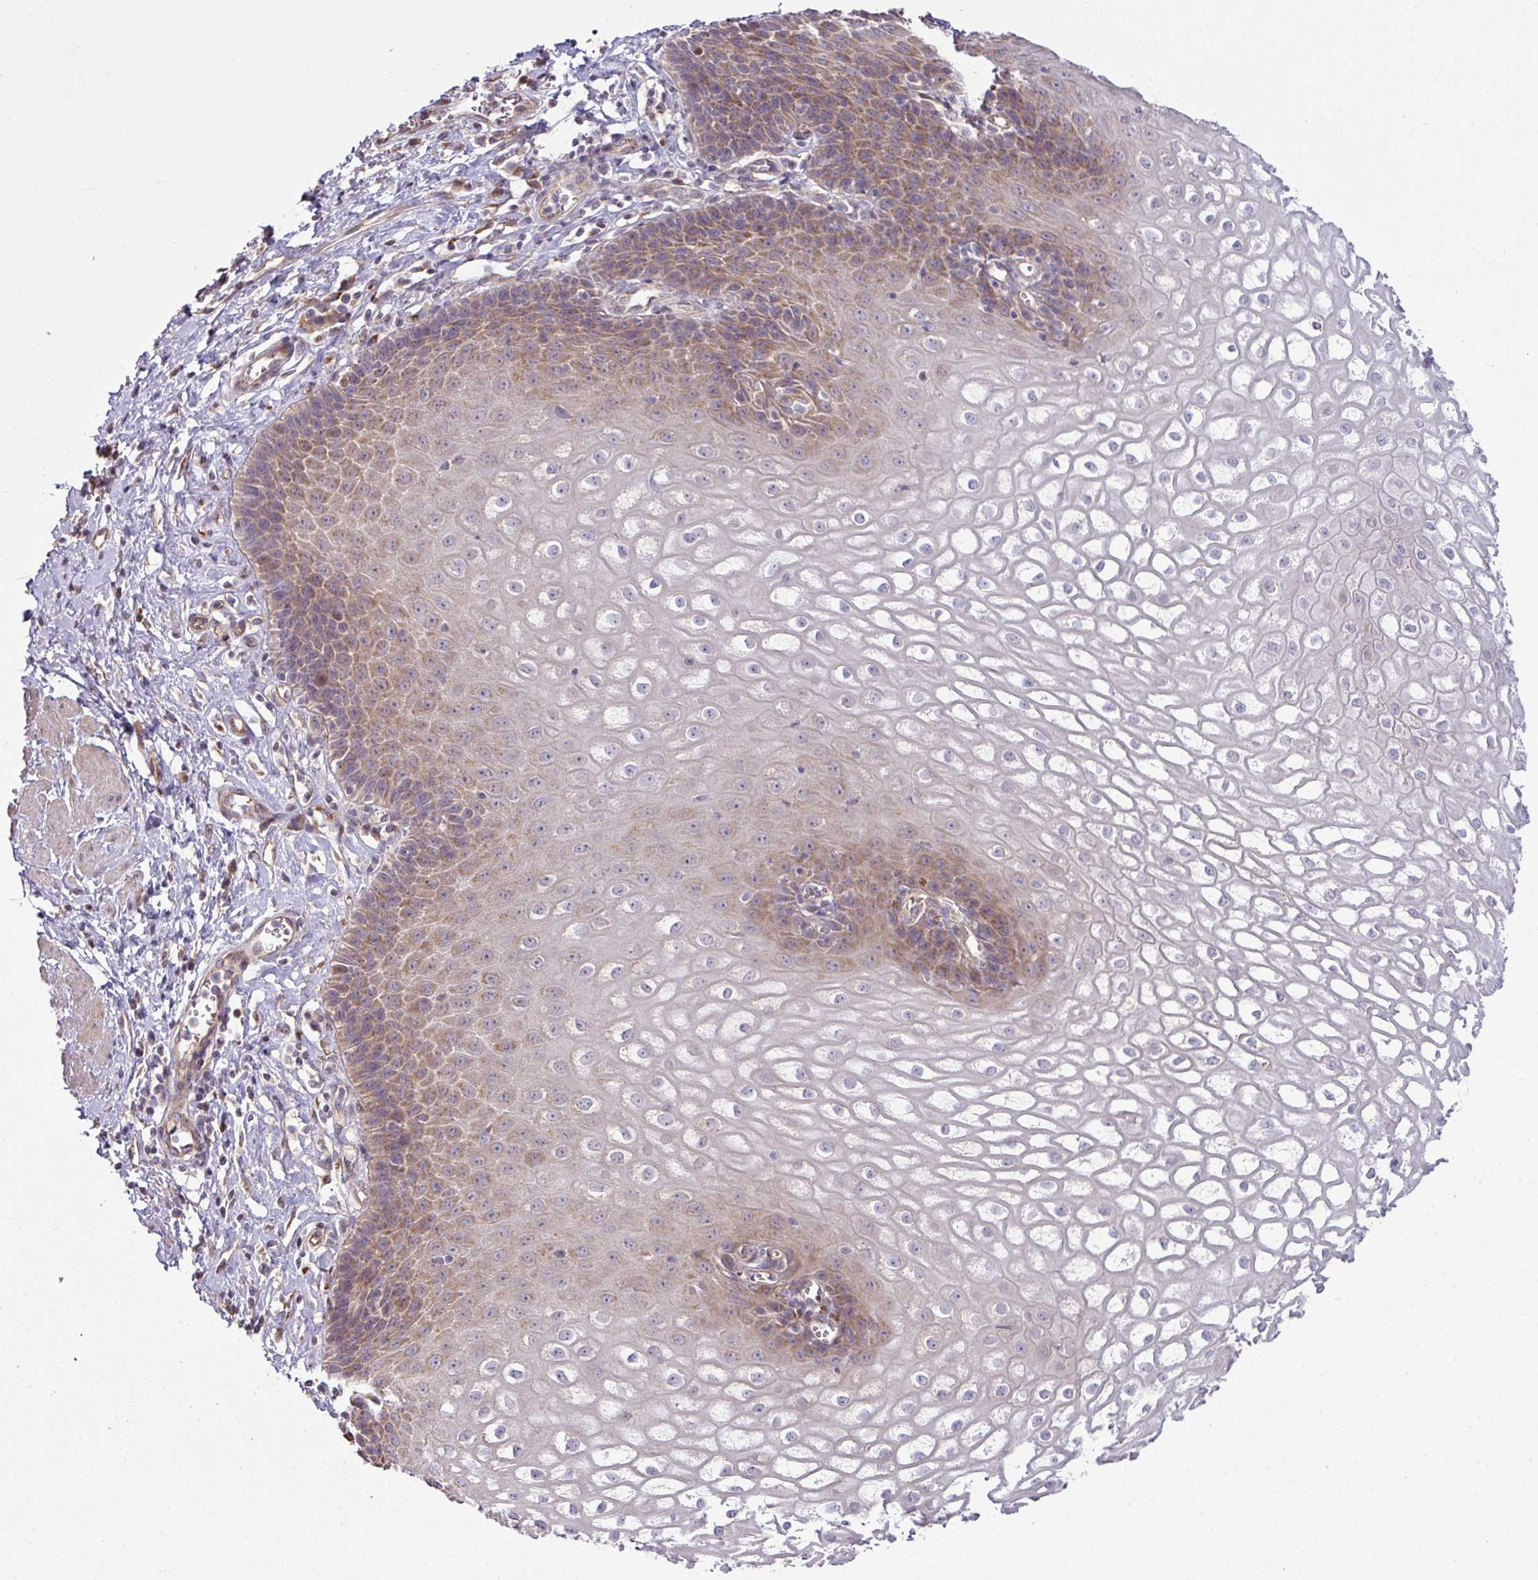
{"staining": {"intensity": "moderate", "quantity": ">75%", "location": "cytoplasmic/membranous"}, "tissue": "esophagus", "cell_type": "Squamous epithelial cells", "image_type": "normal", "snomed": [{"axis": "morphology", "description": "Normal tissue, NOS"}, {"axis": "topography", "description": "Esophagus"}], "caption": "Protein positivity by immunohistochemistry (IHC) exhibits moderate cytoplasmic/membranous positivity in about >75% of squamous epithelial cells in benign esophagus. Immunohistochemistry stains the protein of interest in brown and the nuclei are stained blue.", "gene": "TIMMDC1", "patient": {"sex": "male", "age": 67}}